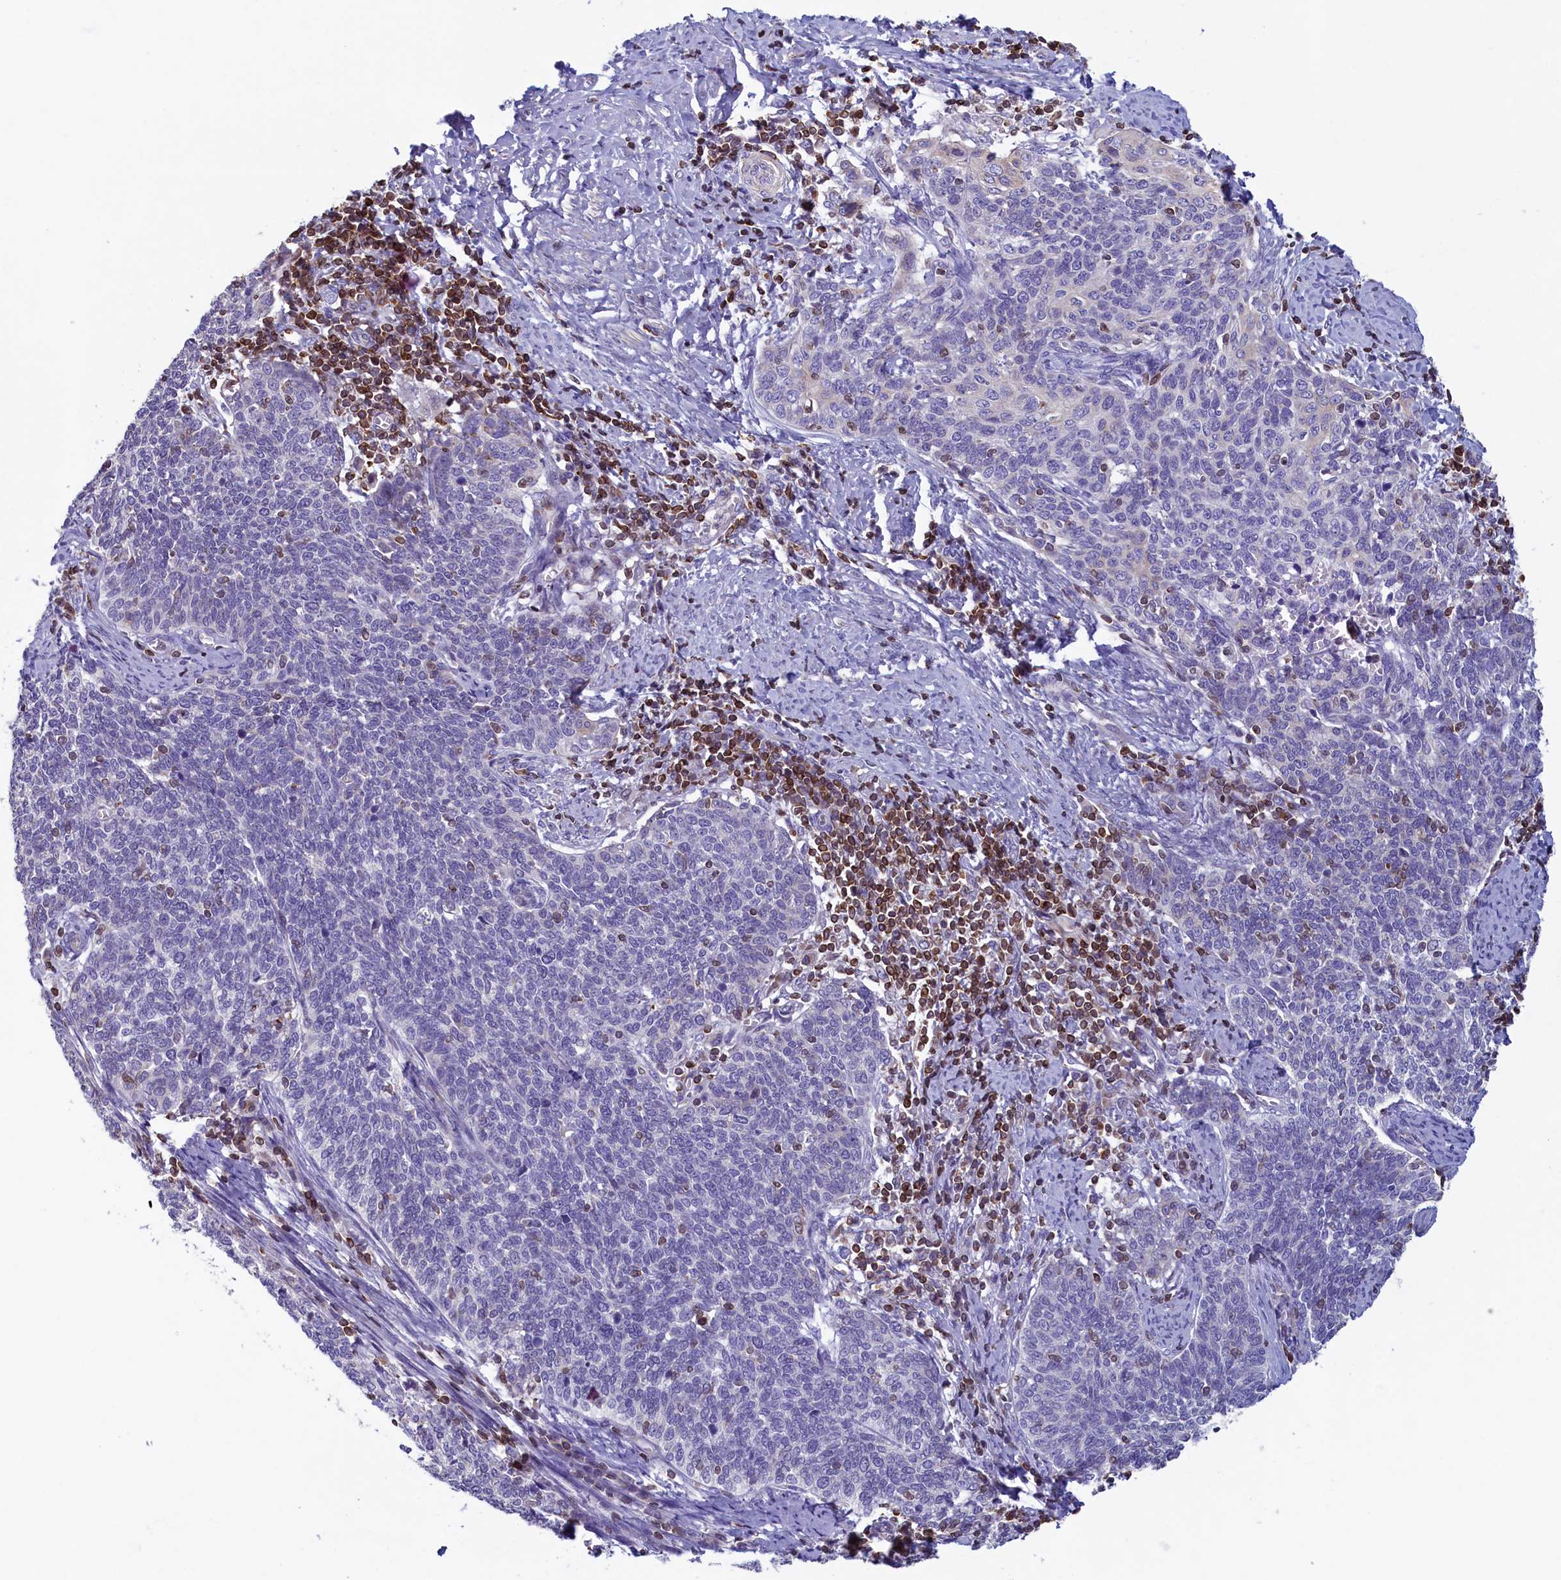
{"staining": {"intensity": "negative", "quantity": "none", "location": "none"}, "tissue": "cervical cancer", "cell_type": "Tumor cells", "image_type": "cancer", "snomed": [{"axis": "morphology", "description": "Squamous cell carcinoma, NOS"}, {"axis": "topography", "description": "Cervix"}], "caption": "Cervical cancer stained for a protein using IHC exhibits no positivity tumor cells.", "gene": "TRAF3IP3", "patient": {"sex": "female", "age": 39}}